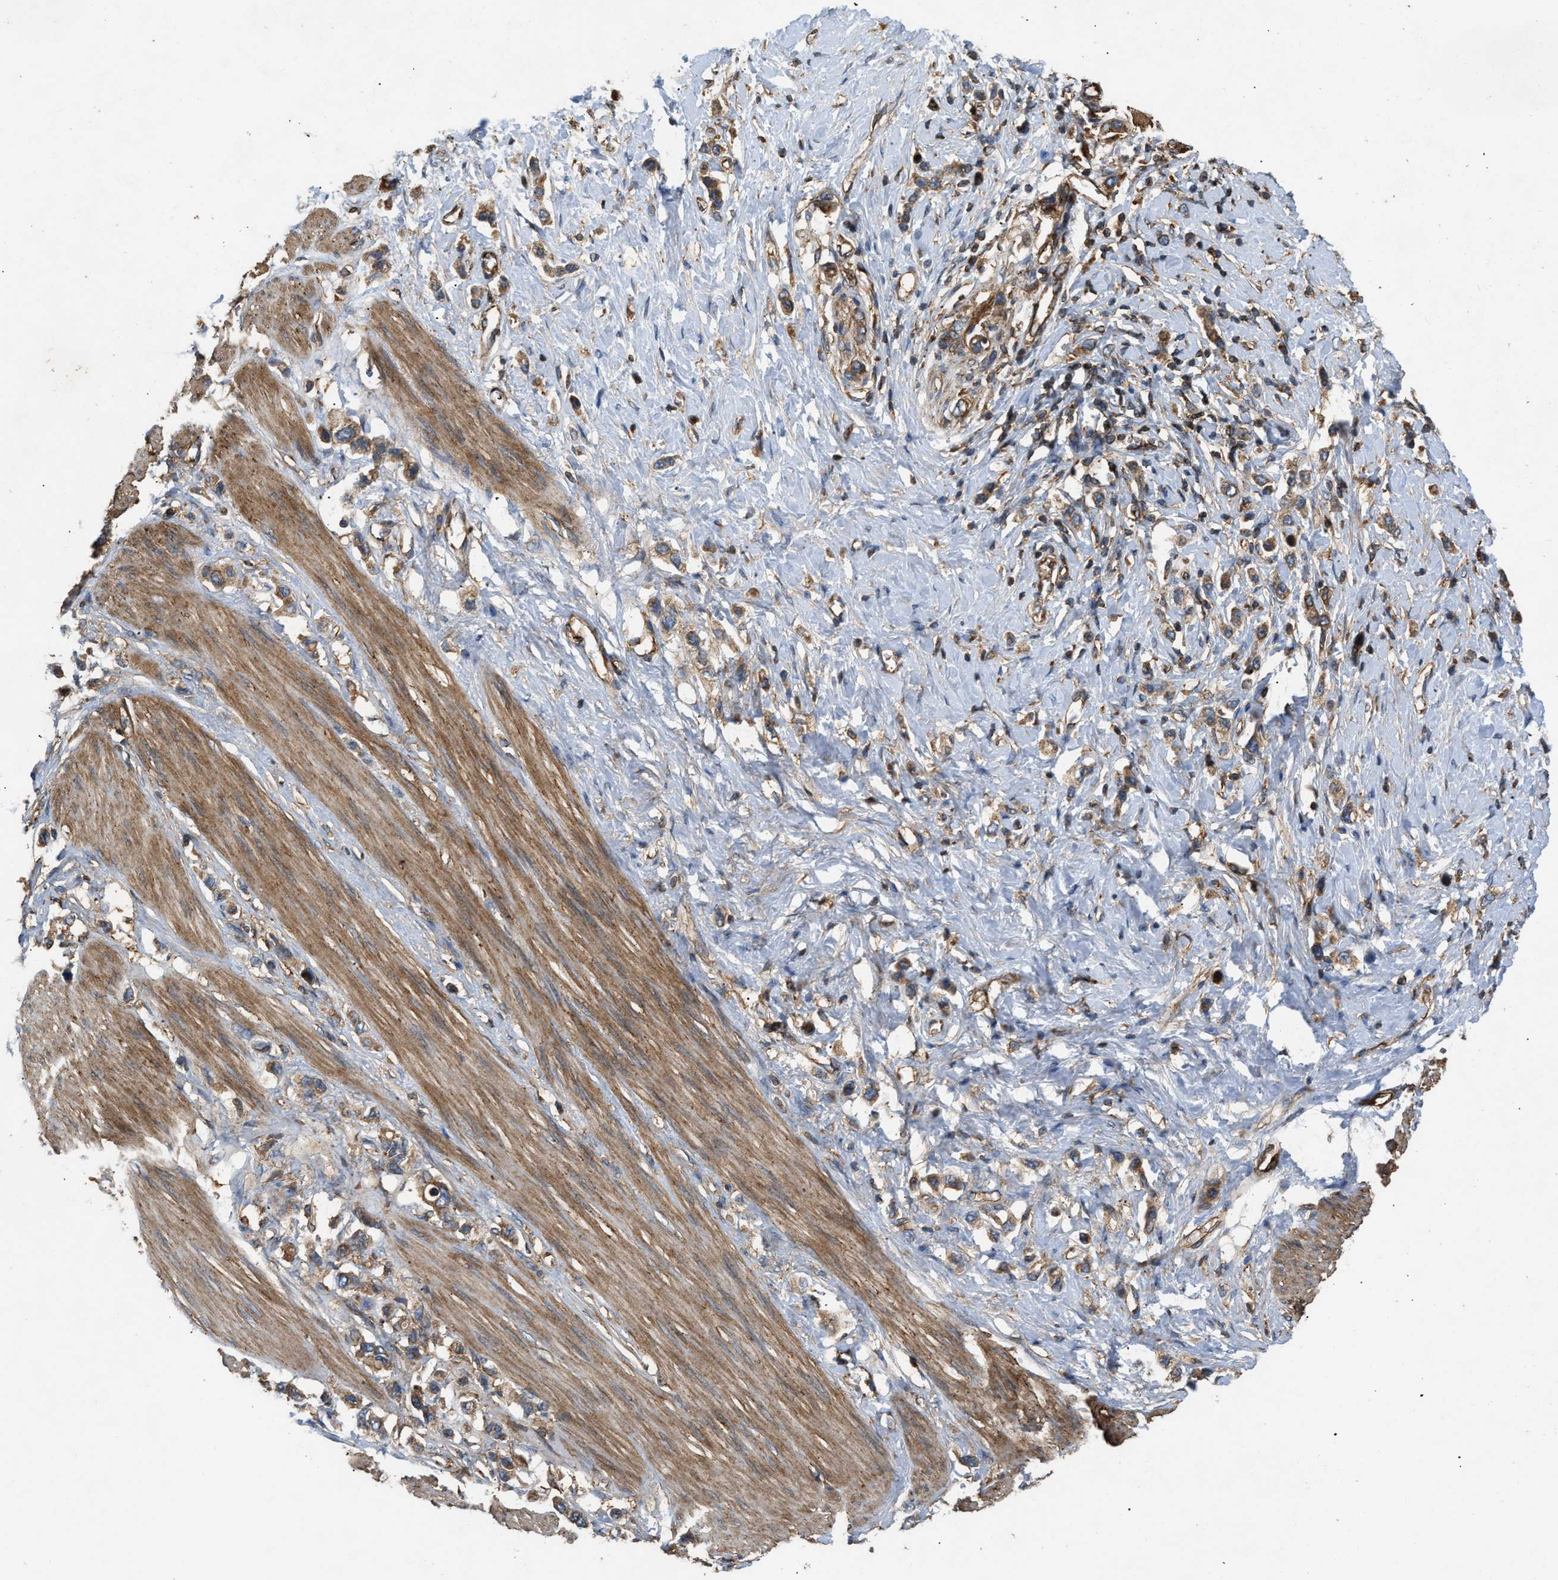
{"staining": {"intensity": "moderate", "quantity": ">75%", "location": "cytoplasmic/membranous"}, "tissue": "stomach cancer", "cell_type": "Tumor cells", "image_type": "cancer", "snomed": [{"axis": "morphology", "description": "Adenocarcinoma, NOS"}, {"axis": "topography", "description": "Stomach"}], "caption": "Tumor cells reveal moderate cytoplasmic/membranous staining in approximately >75% of cells in stomach cancer.", "gene": "GNB4", "patient": {"sex": "female", "age": 65}}